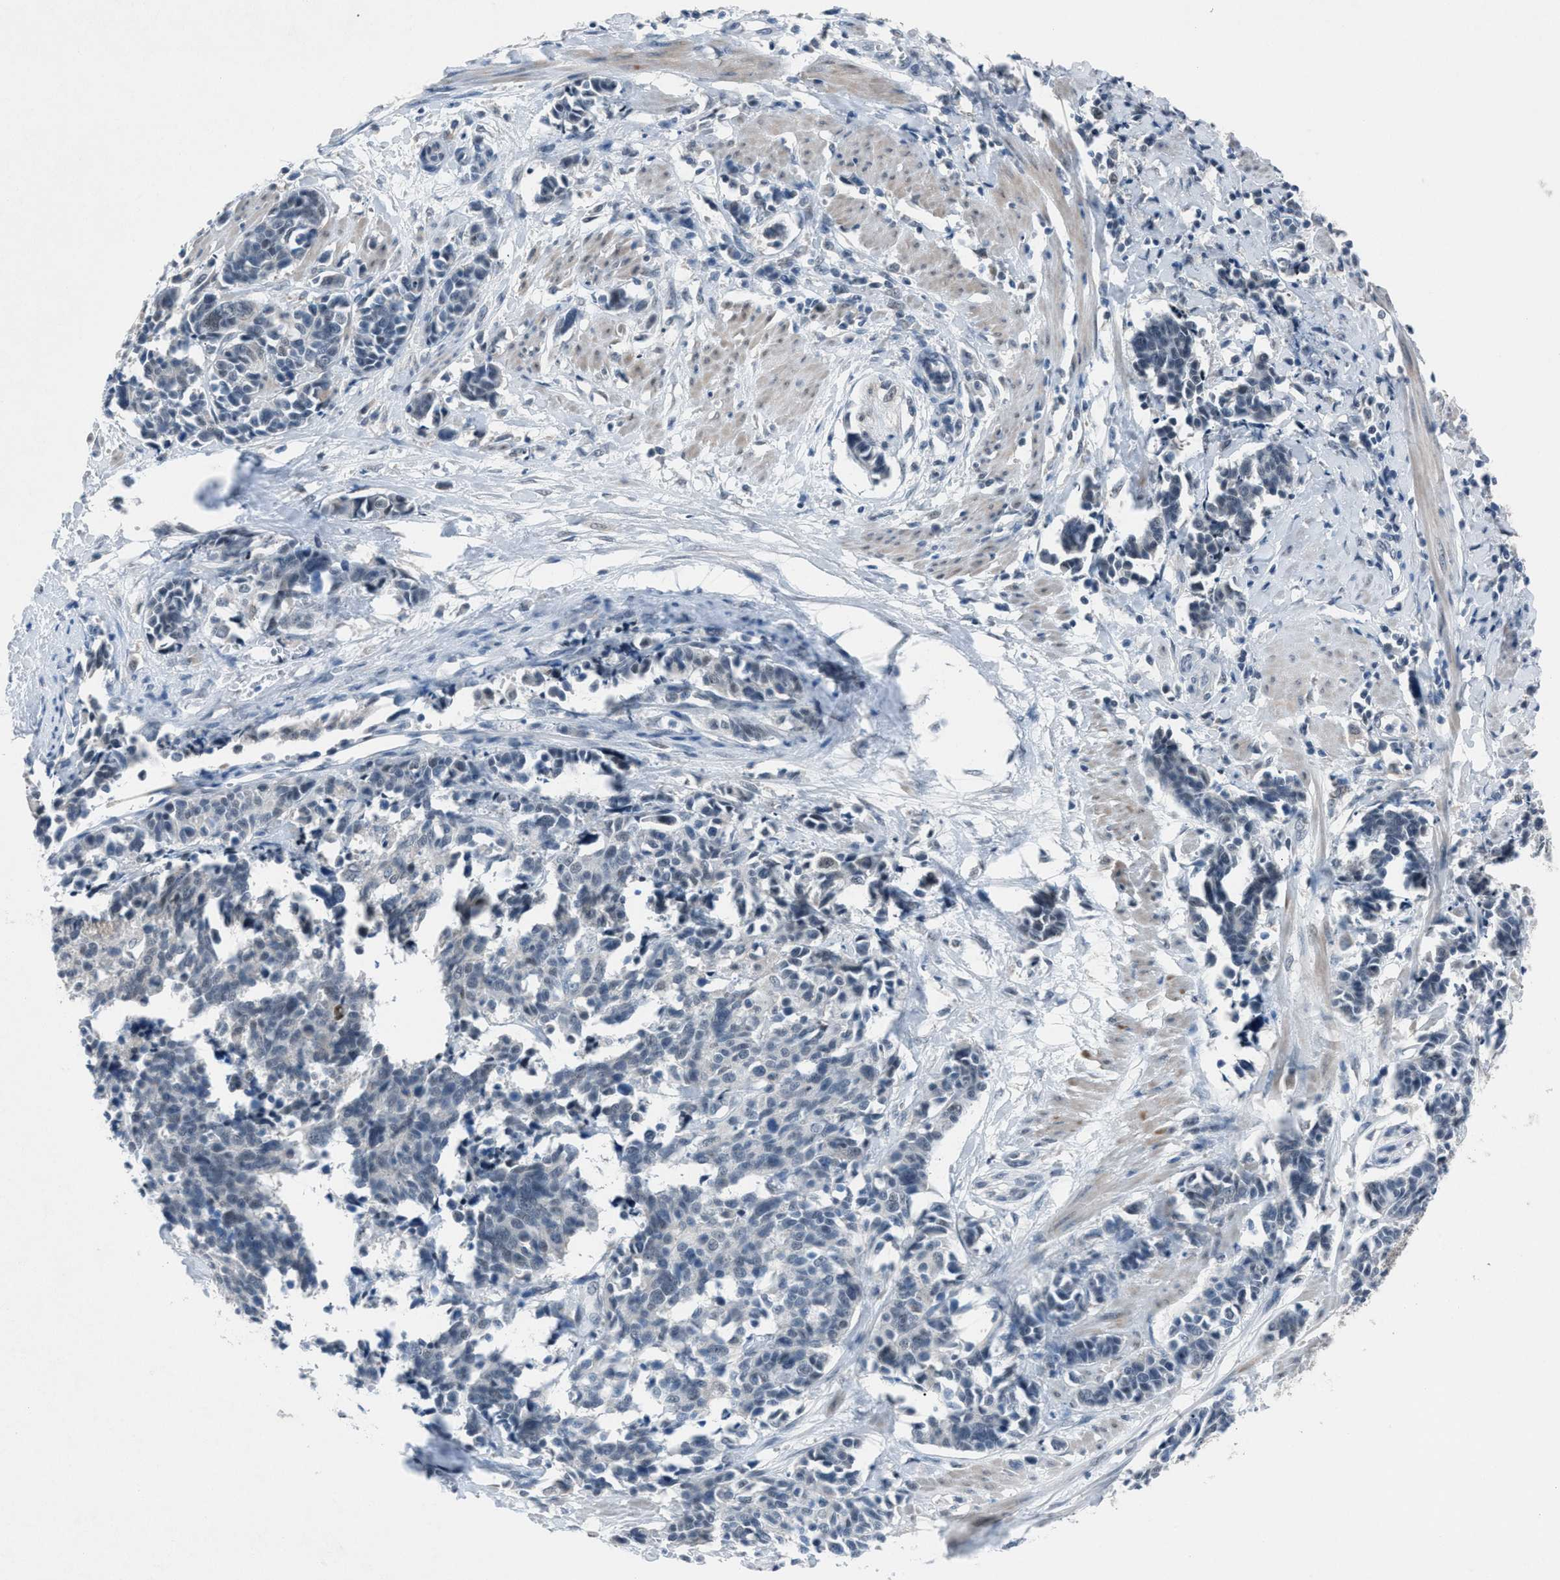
{"staining": {"intensity": "negative", "quantity": "none", "location": "none"}, "tissue": "cervical cancer", "cell_type": "Tumor cells", "image_type": "cancer", "snomed": [{"axis": "morphology", "description": "Squamous cell carcinoma, NOS"}, {"axis": "topography", "description": "Cervix"}], "caption": "Immunohistochemistry histopathology image of neoplastic tissue: cervical cancer (squamous cell carcinoma) stained with DAB (3,3'-diaminobenzidine) demonstrates no significant protein expression in tumor cells.", "gene": "ANAPC11", "patient": {"sex": "female", "age": 35}}